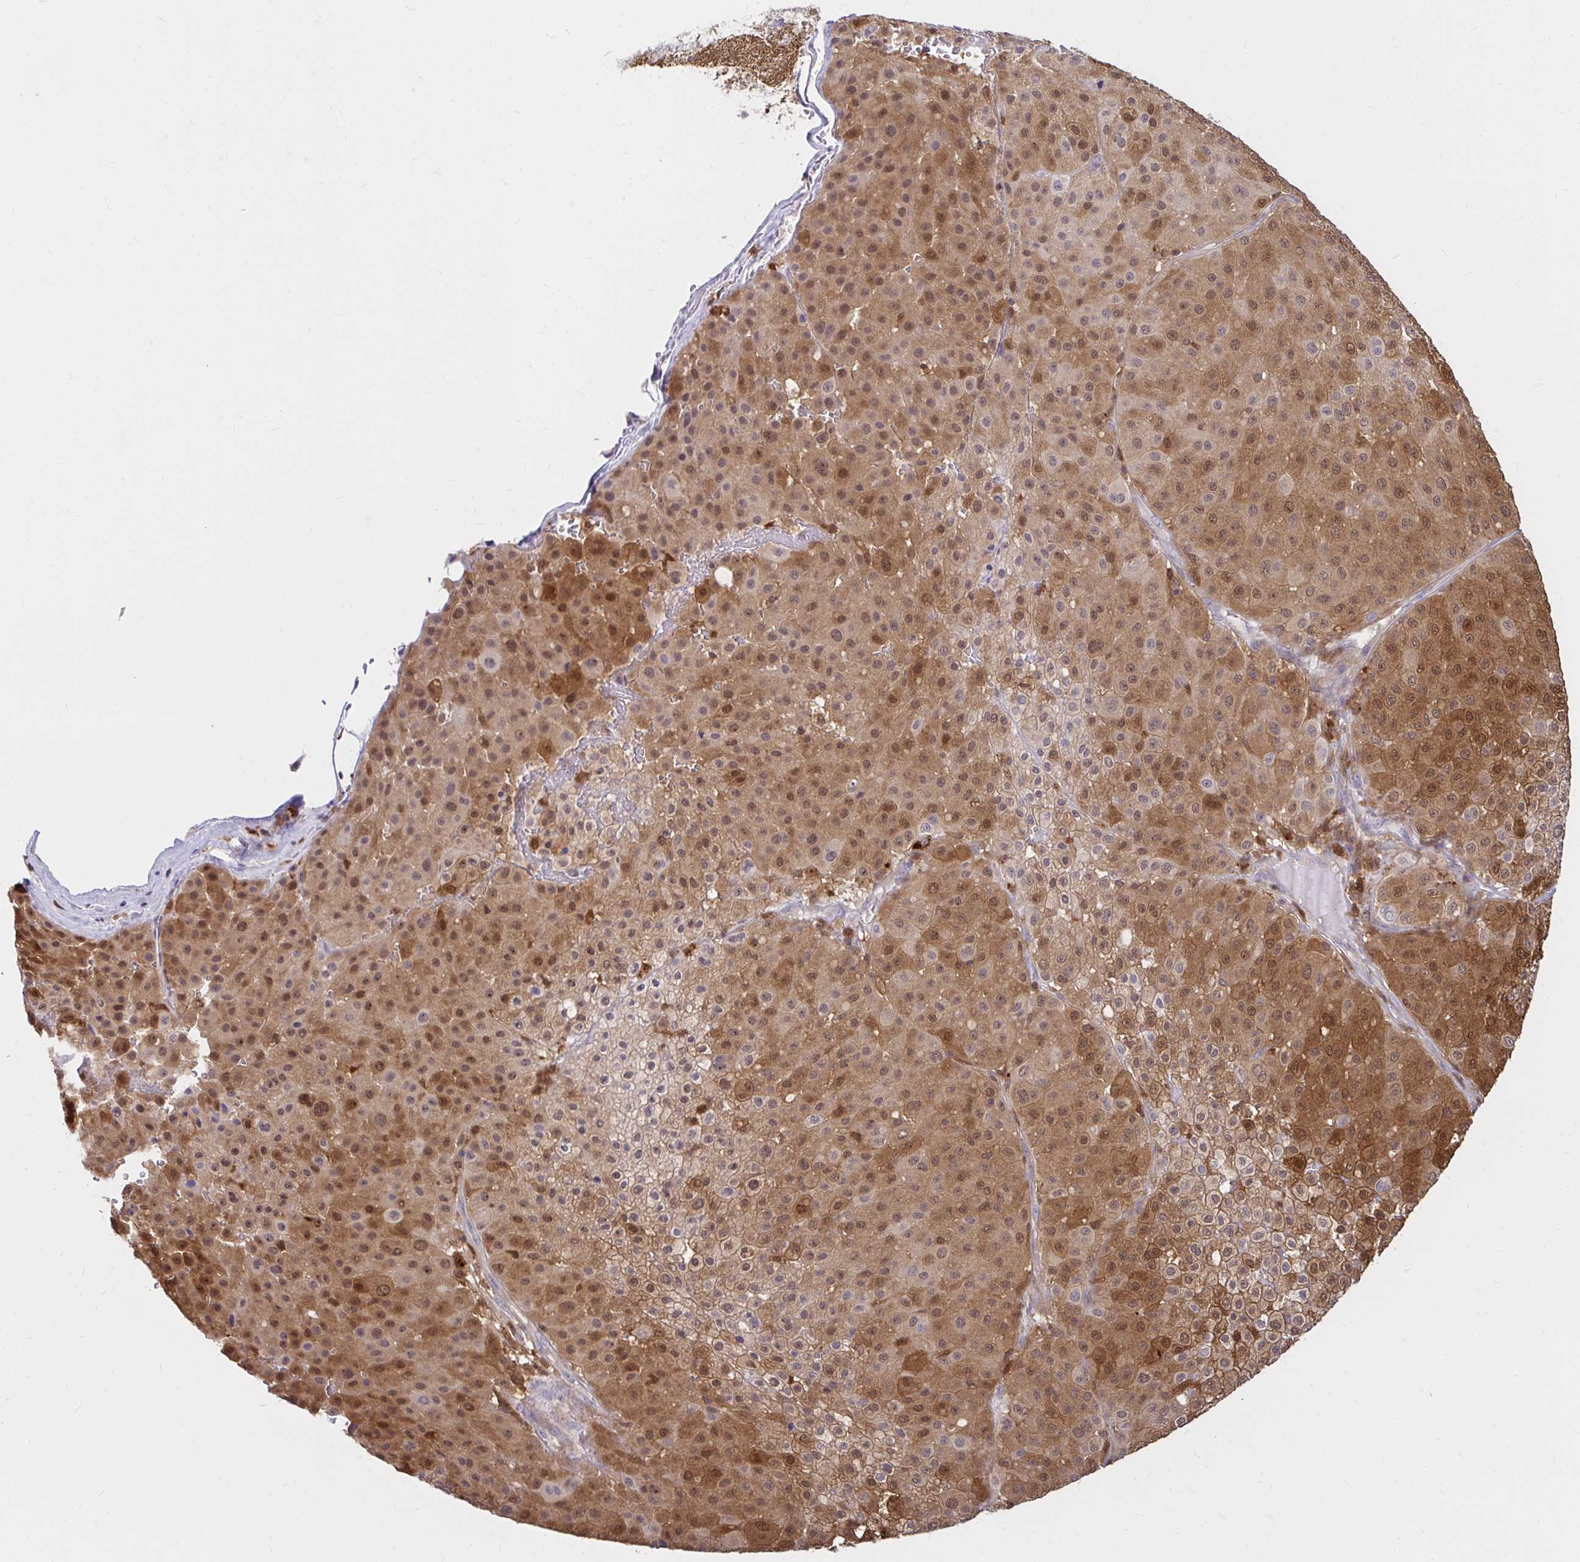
{"staining": {"intensity": "moderate", "quantity": ">75%", "location": "cytoplasmic/membranous,nuclear"}, "tissue": "melanoma", "cell_type": "Tumor cells", "image_type": "cancer", "snomed": [{"axis": "morphology", "description": "Malignant melanoma, Metastatic site"}, {"axis": "topography", "description": "Smooth muscle"}], "caption": "Immunohistochemical staining of malignant melanoma (metastatic site) shows moderate cytoplasmic/membranous and nuclear protein expression in approximately >75% of tumor cells.", "gene": "PYCARD", "patient": {"sex": "male", "age": 41}}